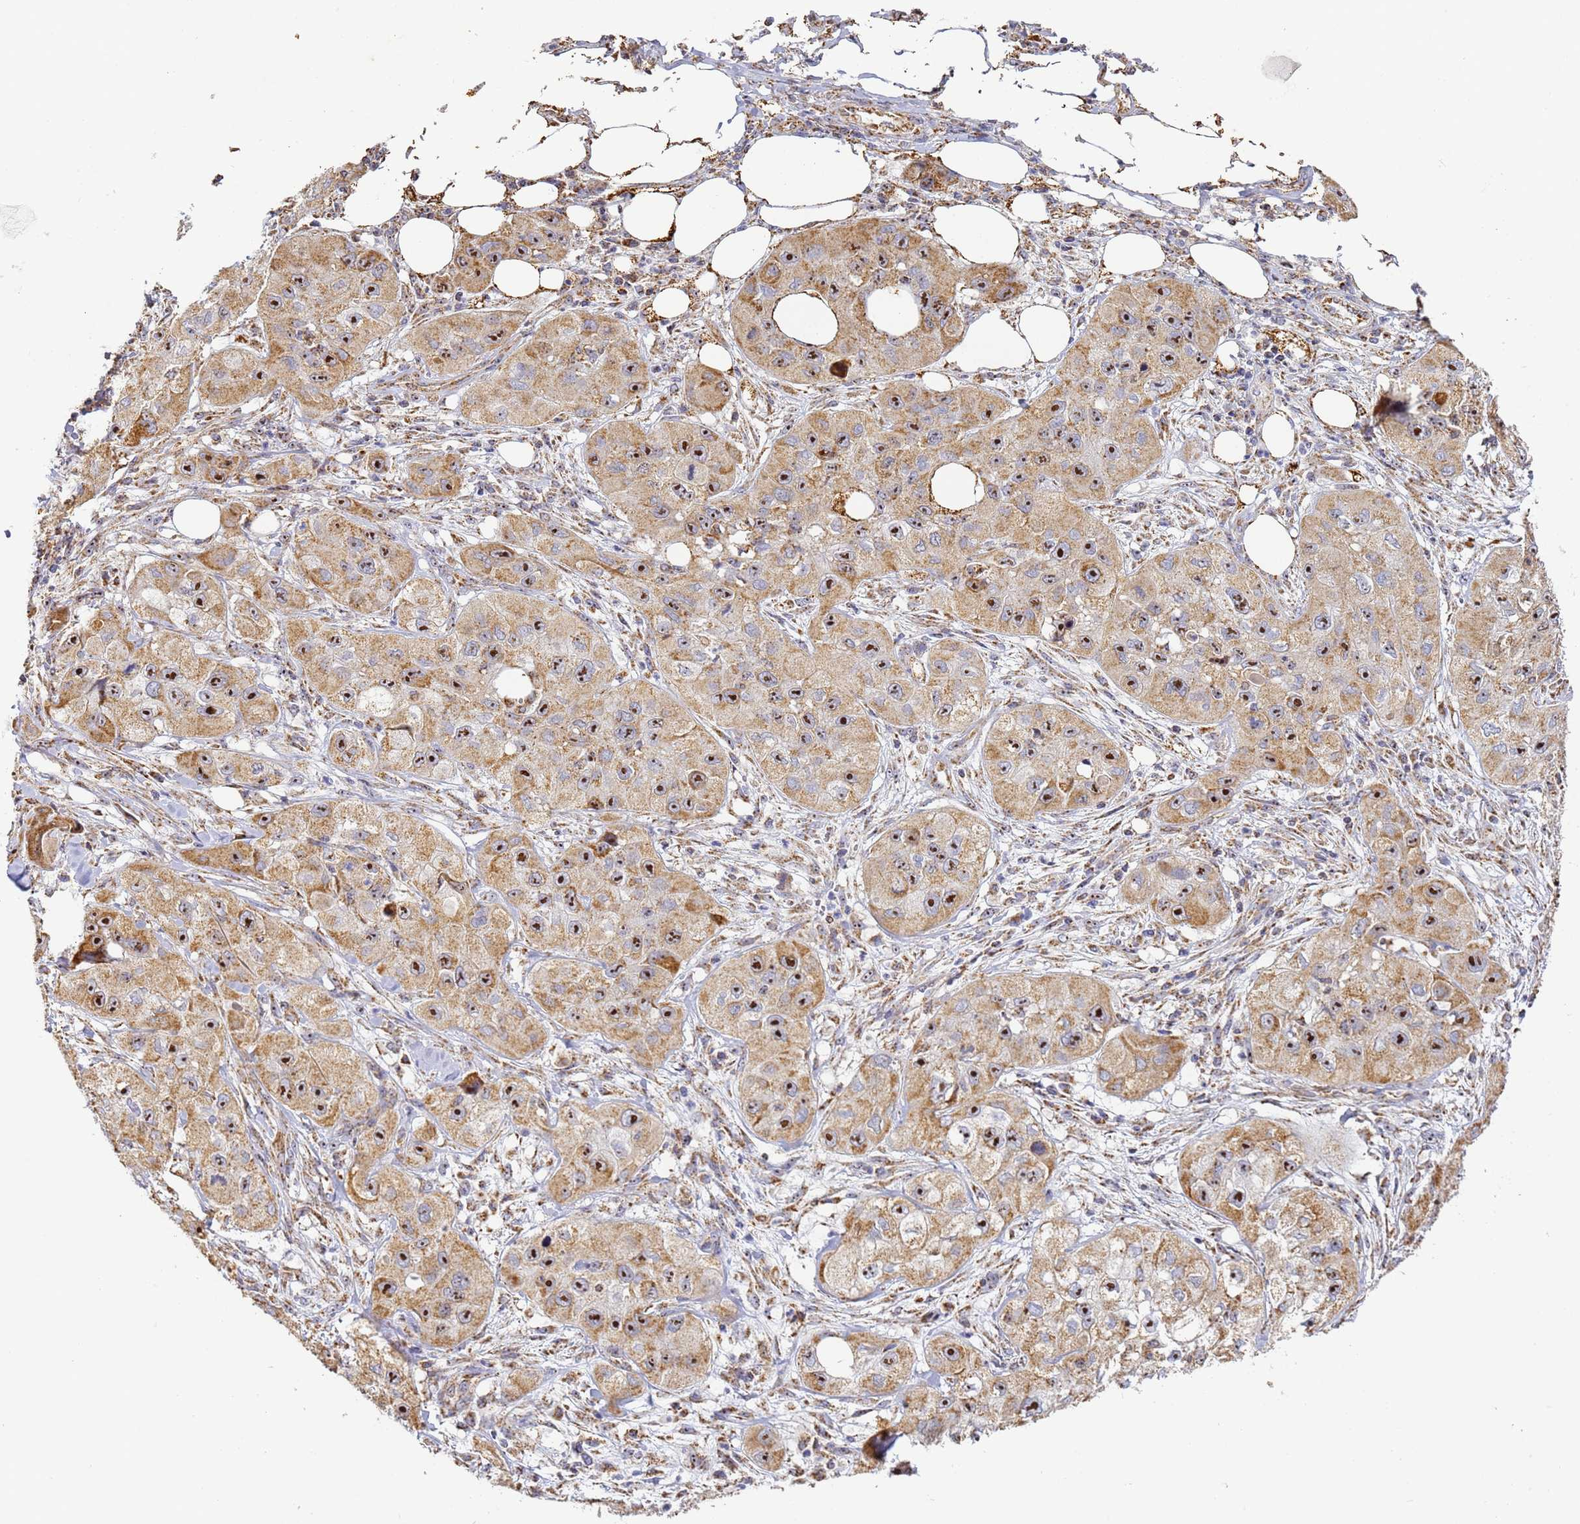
{"staining": {"intensity": "strong", "quantity": "25%-75%", "location": "cytoplasmic/membranous,nuclear"}, "tissue": "skin cancer", "cell_type": "Tumor cells", "image_type": "cancer", "snomed": [{"axis": "morphology", "description": "Squamous cell carcinoma, NOS"}, {"axis": "topography", "description": "Skin"}, {"axis": "topography", "description": "Subcutis"}], "caption": "Immunohistochemistry (IHC) (DAB (3,3'-diaminobenzidine)) staining of human squamous cell carcinoma (skin) reveals strong cytoplasmic/membranous and nuclear protein positivity in approximately 25%-75% of tumor cells.", "gene": "FRG2C", "patient": {"sex": "male", "age": 73}}